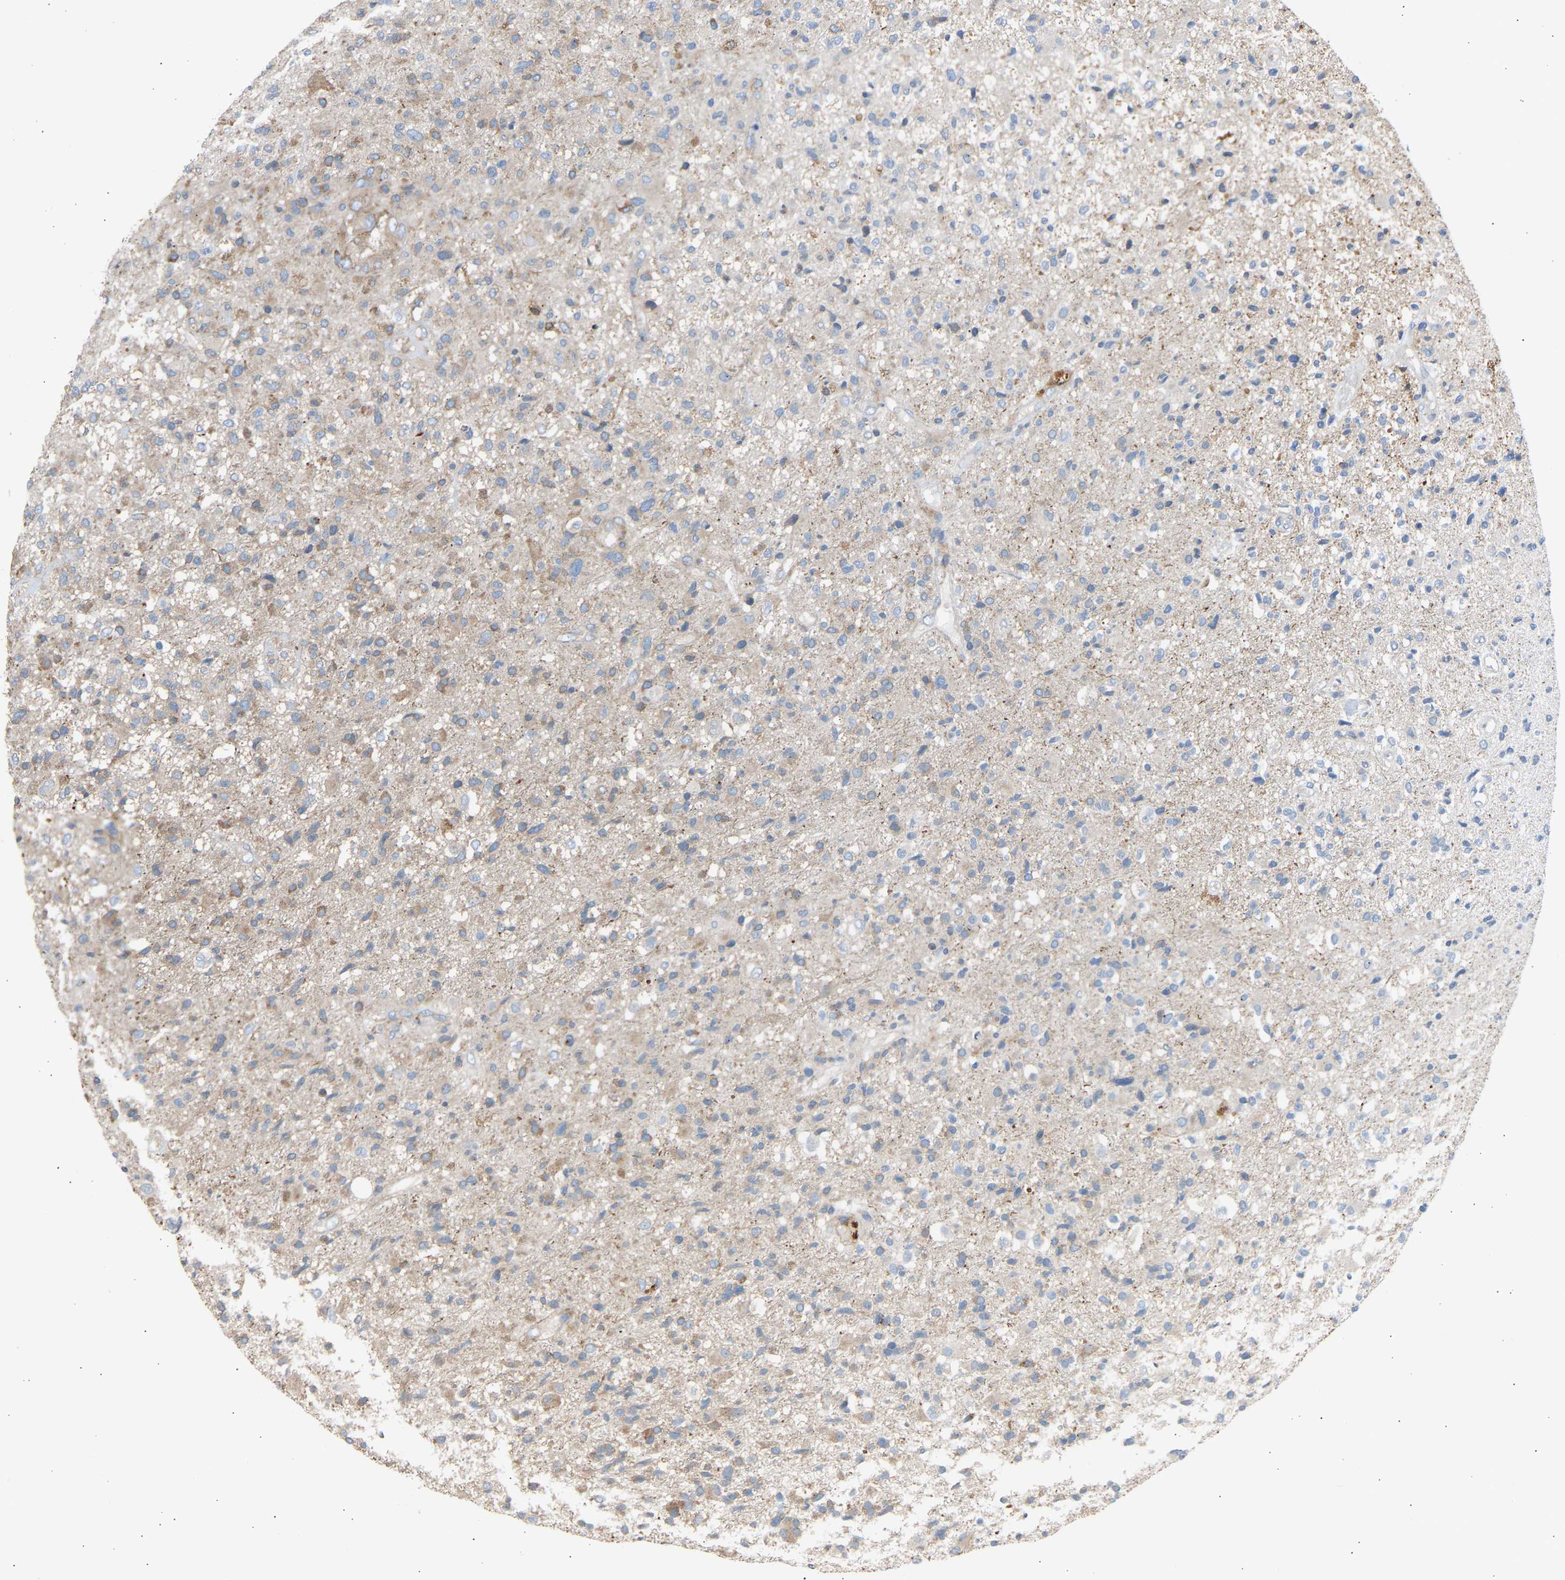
{"staining": {"intensity": "weak", "quantity": "25%-75%", "location": "cytoplasmic/membranous"}, "tissue": "glioma", "cell_type": "Tumor cells", "image_type": "cancer", "snomed": [{"axis": "morphology", "description": "Glioma, malignant, High grade"}, {"axis": "topography", "description": "Brain"}], "caption": "Brown immunohistochemical staining in human malignant high-grade glioma displays weak cytoplasmic/membranous expression in about 25%-75% of tumor cells.", "gene": "GCN1", "patient": {"sex": "male", "age": 72}}